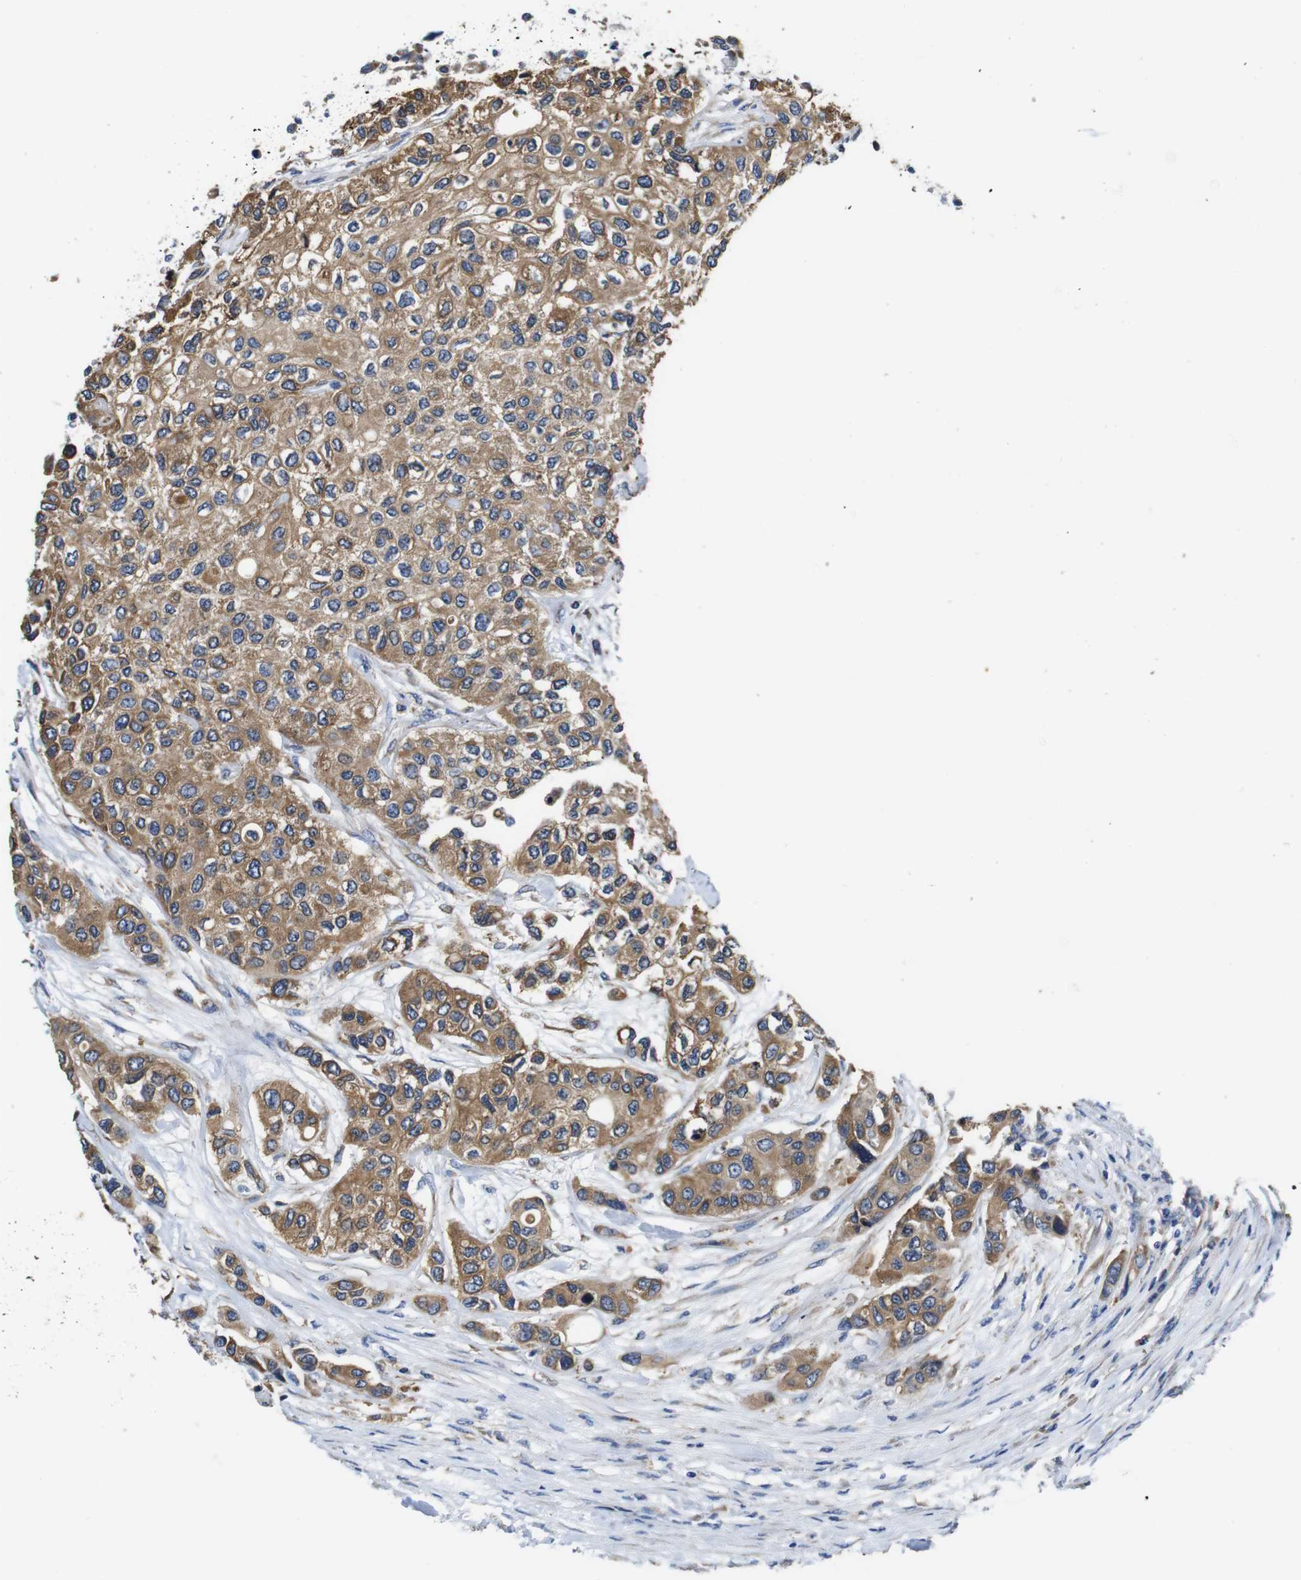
{"staining": {"intensity": "moderate", "quantity": ">75%", "location": "cytoplasmic/membranous"}, "tissue": "urothelial cancer", "cell_type": "Tumor cells", "image_type": "cancer", "snomed": [{"axis": "morphology", "description": "Urothelial carcinoma, High grade"}, {"axis": "topography", "description": "Urinary bladder"}], "caption": "Urothelial cancer stained with a brown dye reveals moderate cytoplasmic/membranous positive staining in about >75% of tumor cells.", "gene": "MARCHF7", "patient": {"sex": "female", "age": 56}}